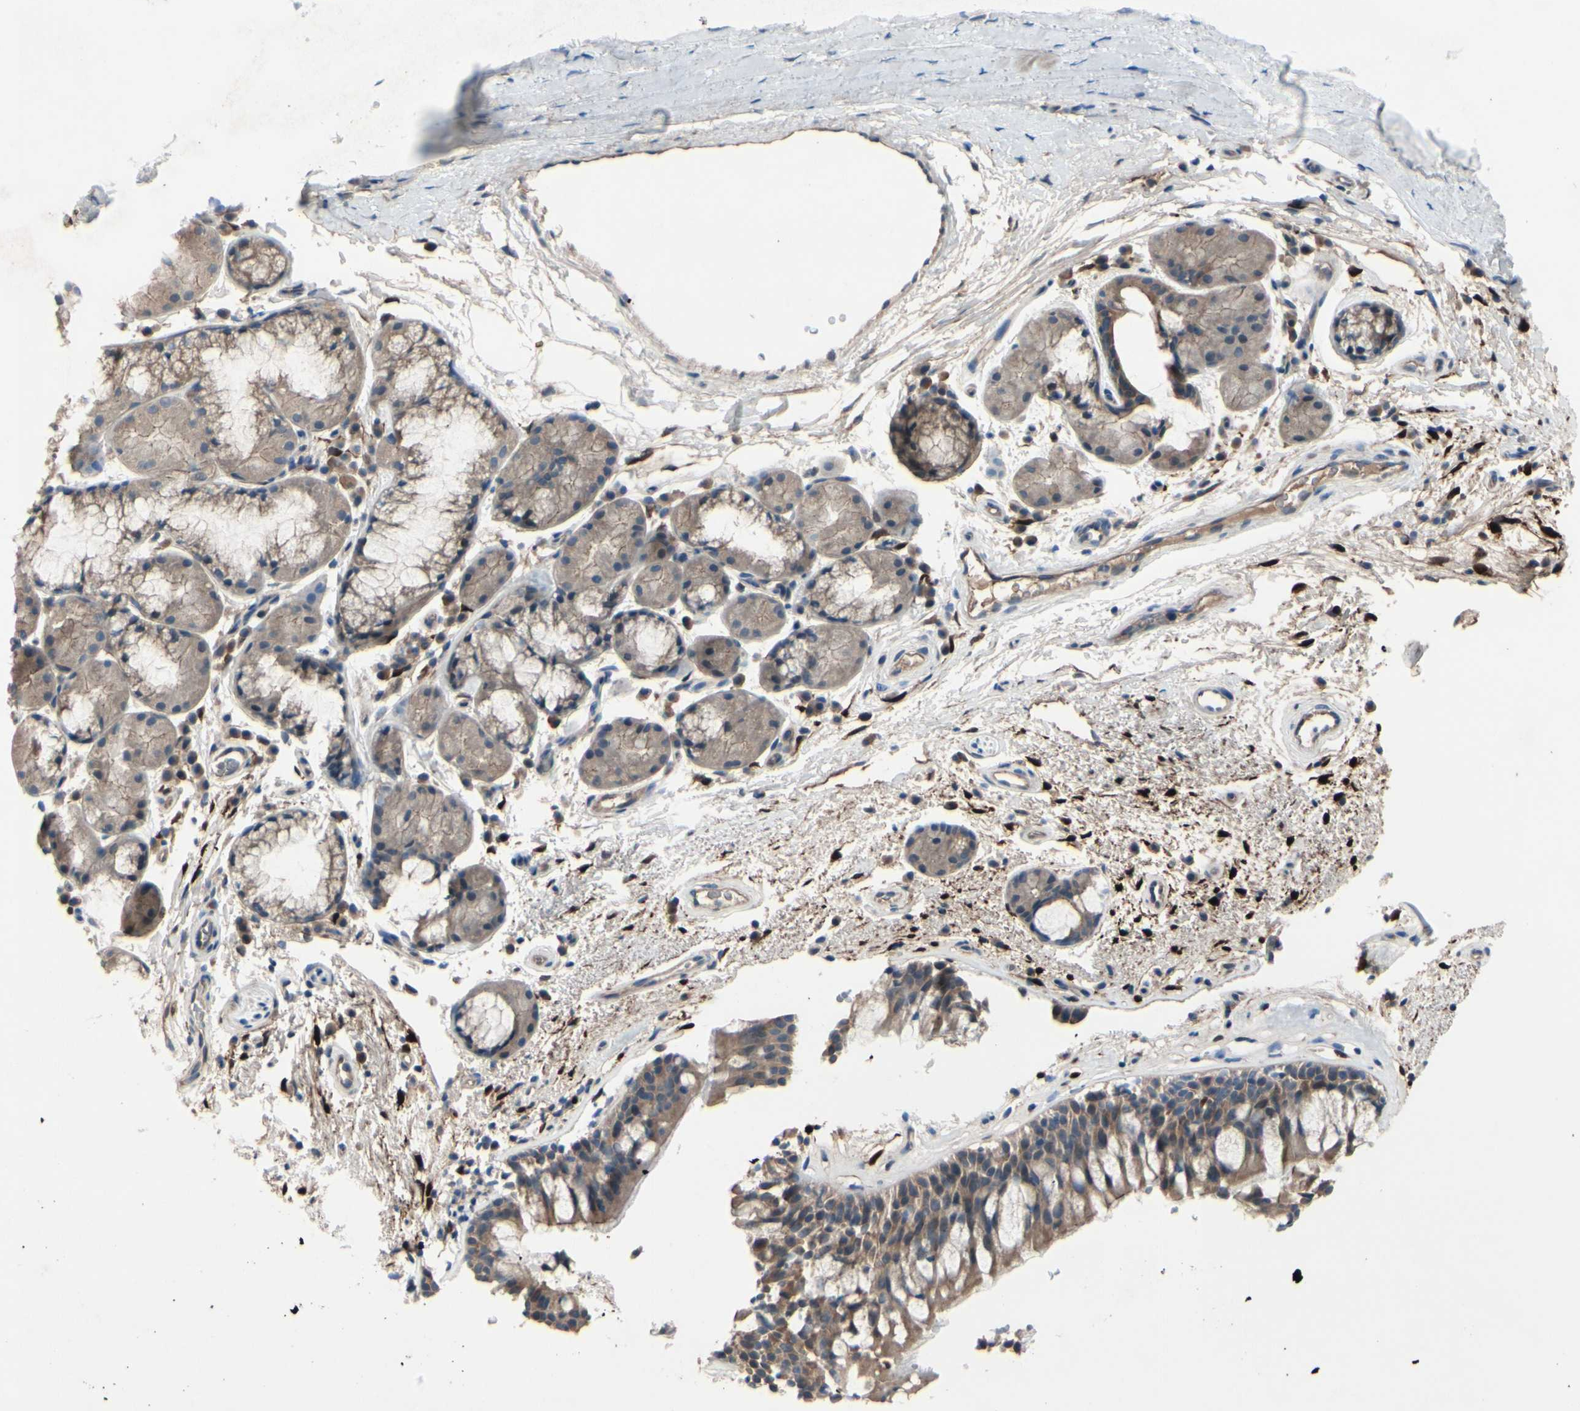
{"staining": {"intensity": "moderate", "quantity": ">75%", "location": "cytoplasmic/membranous"}, "tissue": "bronchus", "cell_type": "Respiratory epithelial cells", "image_type": "normal", "snomed": [{"axis": "morphology", "description": "Normal tissue, NOS"}, {"axis": "topography", "description": "Bronchus"}], "caption": "The image shows staining of unremarkable bronchus, revealing moderate cytoplasmic/membranous protein positivity (brown color) within respiratory epithelial cells.", "gene": "ICAM5", "patient": {"sex": "female", "age": 54}}